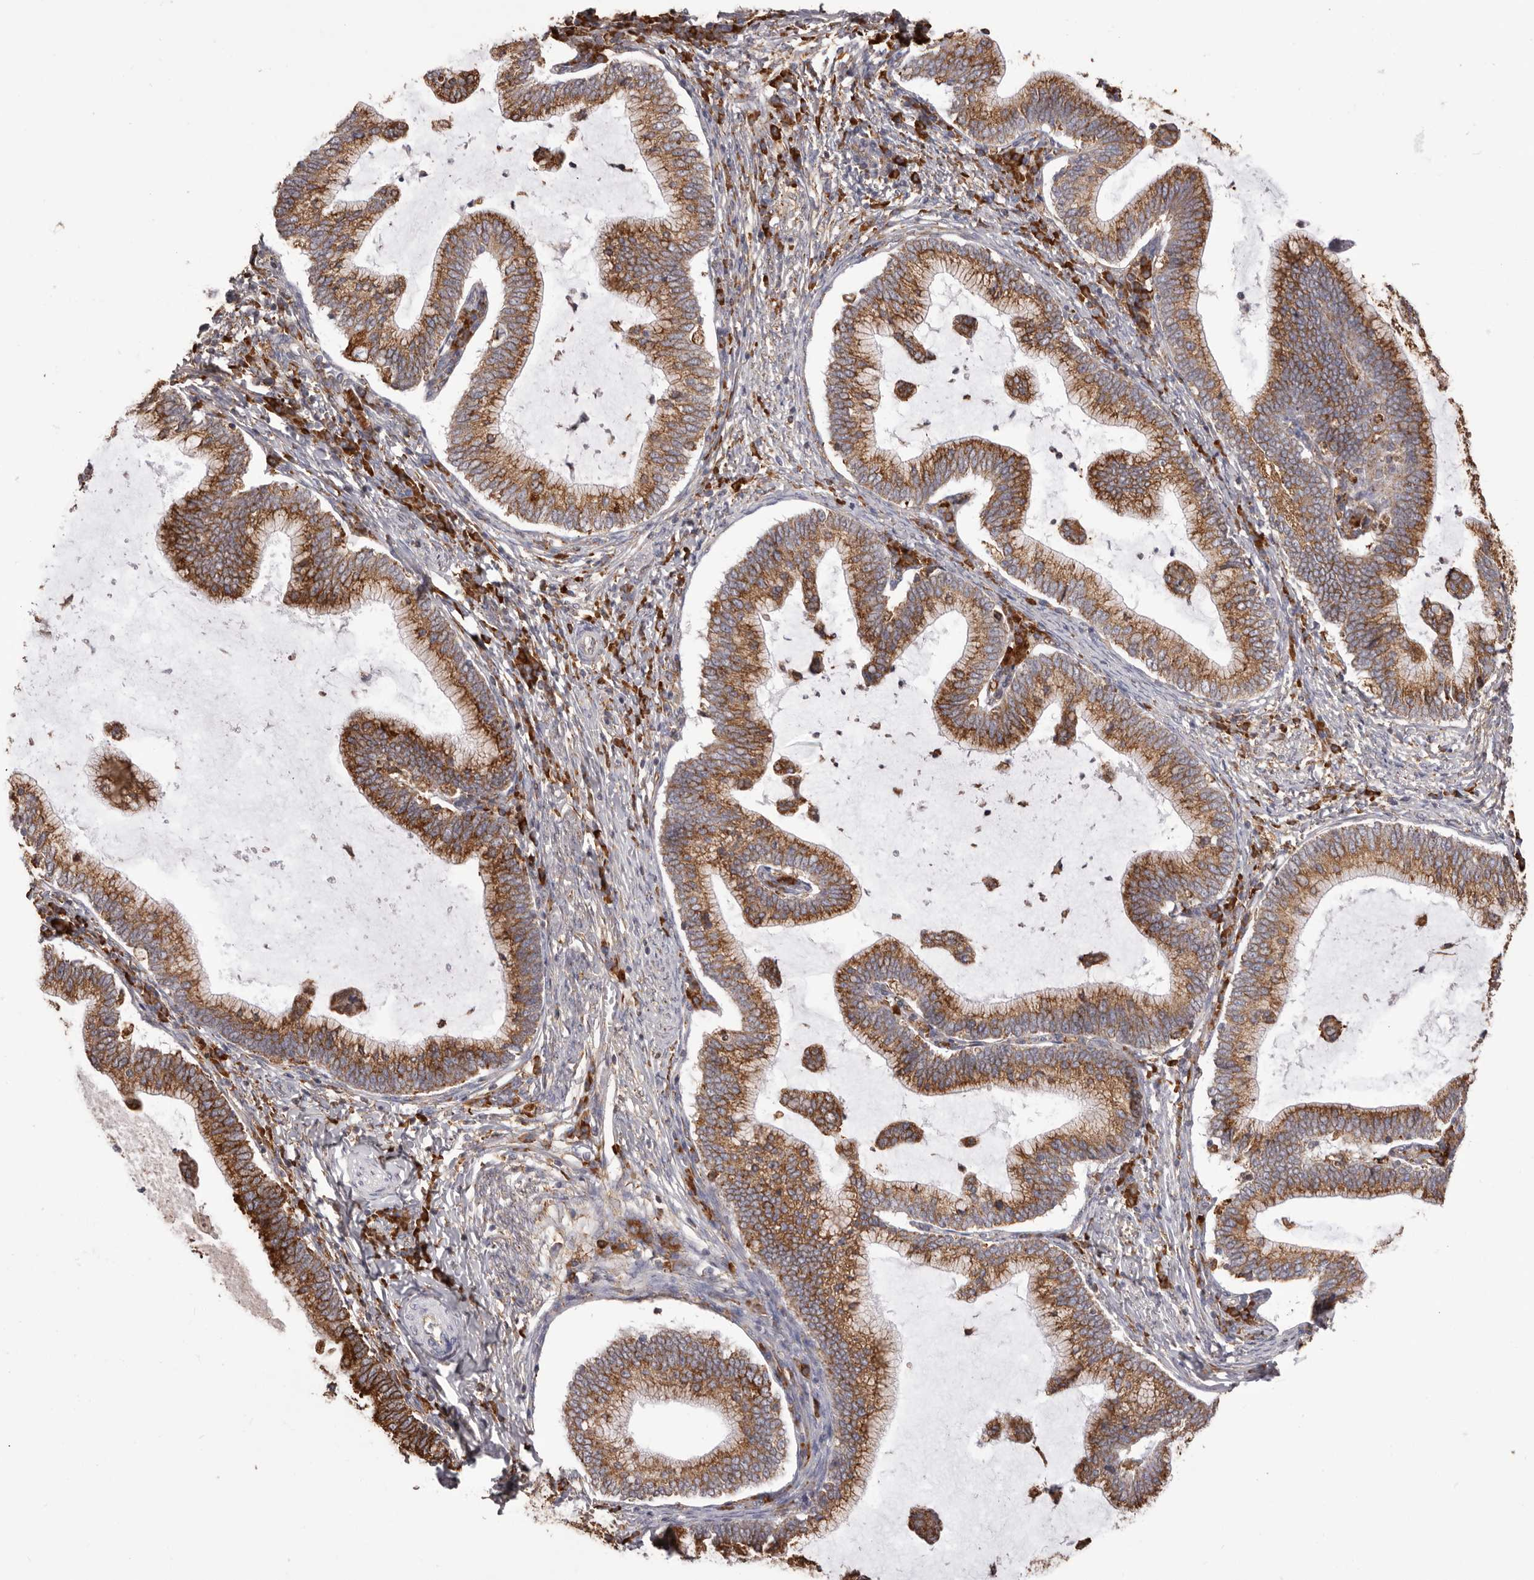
{"staining": {"intensity": "strong", "quantity": ">75%", "location": "cytoplasmic/membranous"}, "tissue": "cervical cancer", "cell_type": "Tumor cells", "image_type": "cancer", "snomed": [{"axis": "morphology", "description": "Adenocarcinoma, NOS"}, {"axis": "topography", "description": "Cervix"}], "caption": "Cervical cancer (adenocarcinoma) was stained to show a protein in brown. There is high levels of strong cytoplasmic/membranous staining in about >75% of tumor cells.", "gene": "QRSL1", "patient": {"sex": "female", "age": 36}}